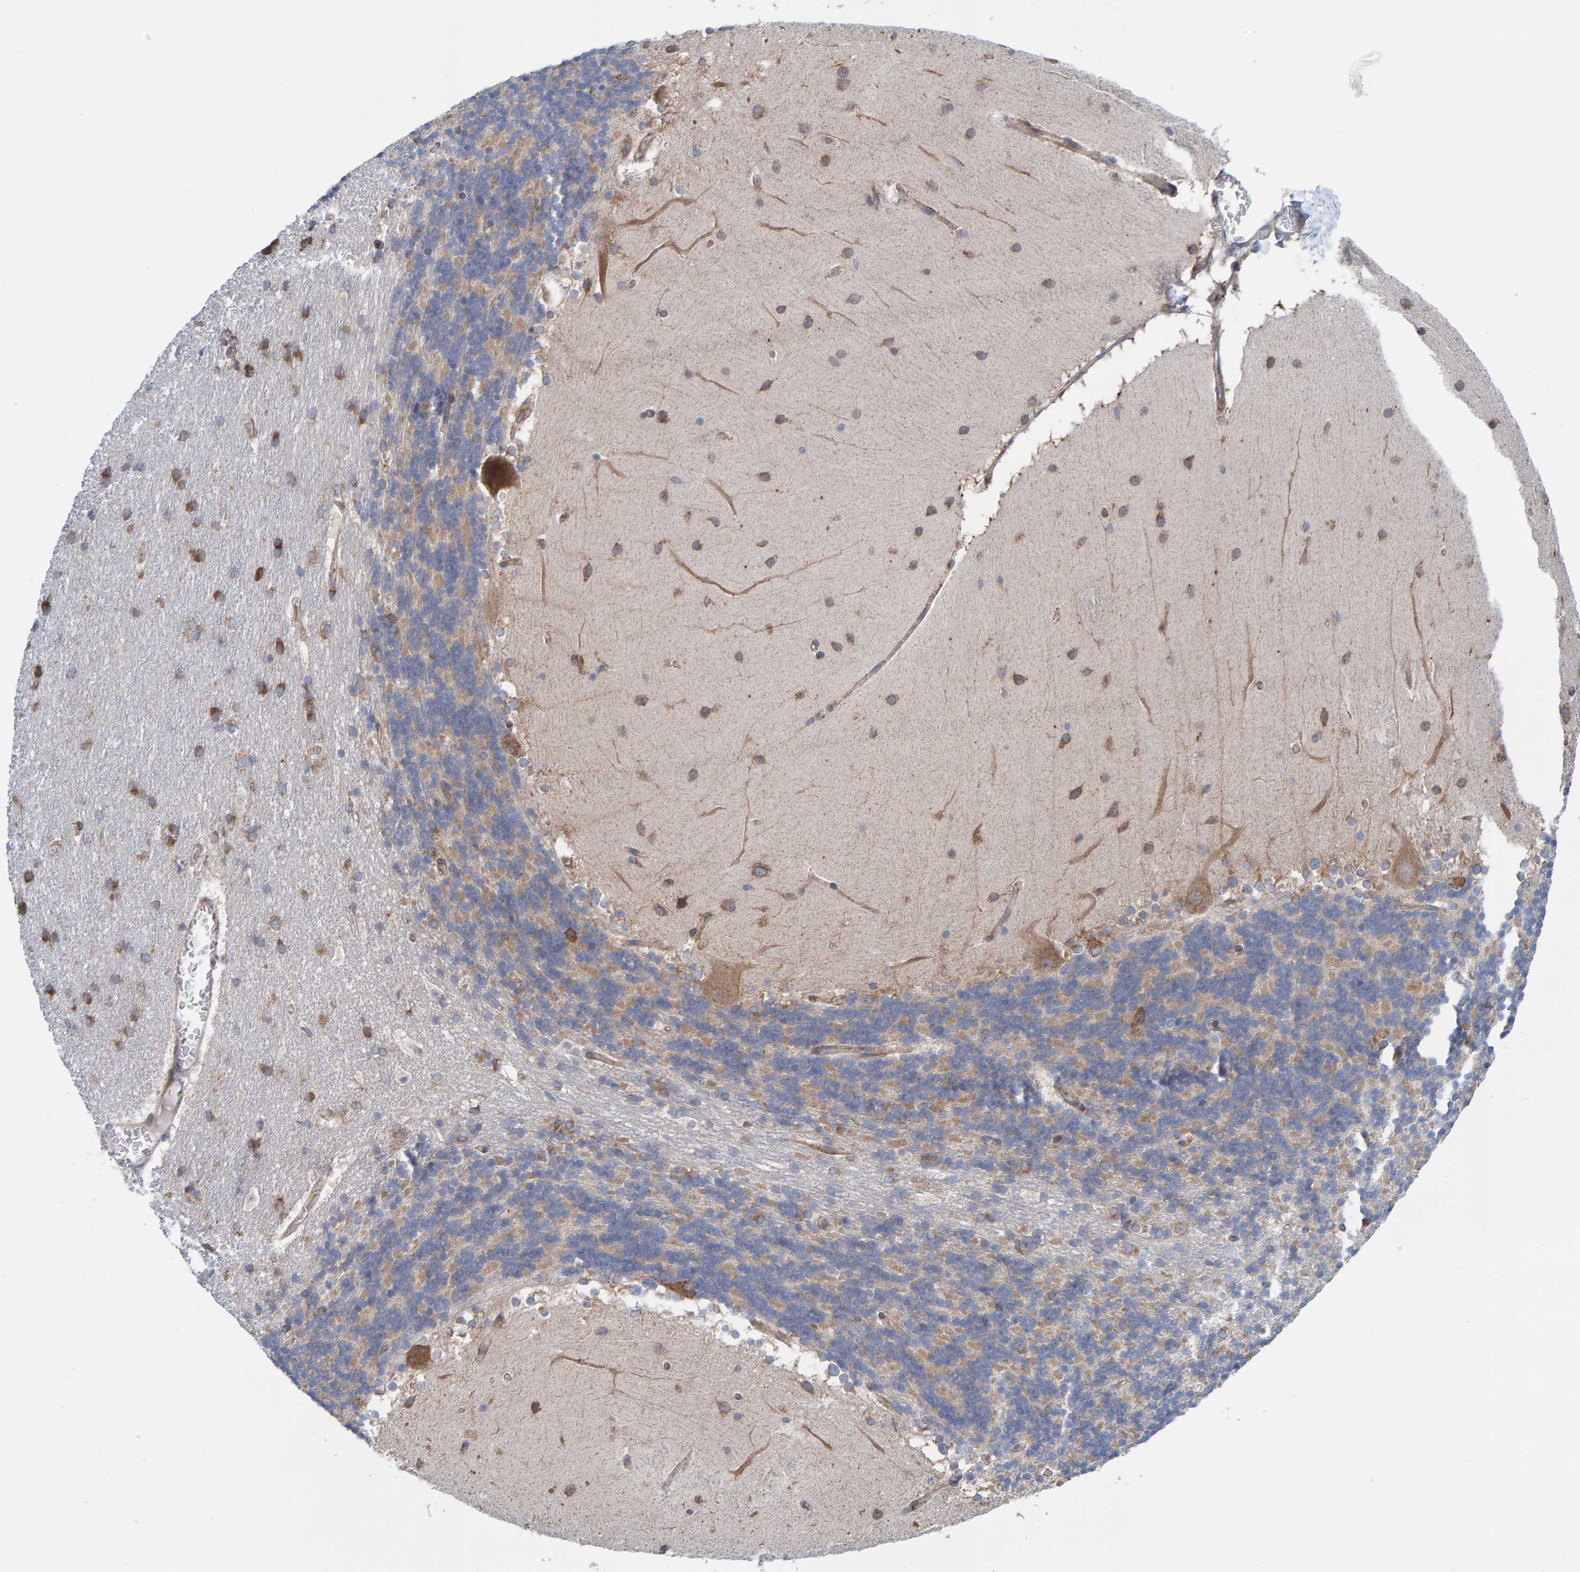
{"staining": {"intensity": "weak", "quantity": "25%-75%", "location": "cytoplasmic/membranous"}, "tissue": "cerebellum", "cell_type": "Cells in granular layer", "image_type": "normal", "snomed": [{"axis": "morphology", "description": "Normal tissue, NOS"}, {"axis": "topography", "description": "Cerebellum"}], "caption": "This image displays immunohistochemistry (IHC) staining of unremarkable cerebellum, with low weak cytoplasmic/membranous staining in about 25%-75% of cells in granular layer.", "gene": "CDK5RAP3", "patient": {"sex": "female", "age": 19}}